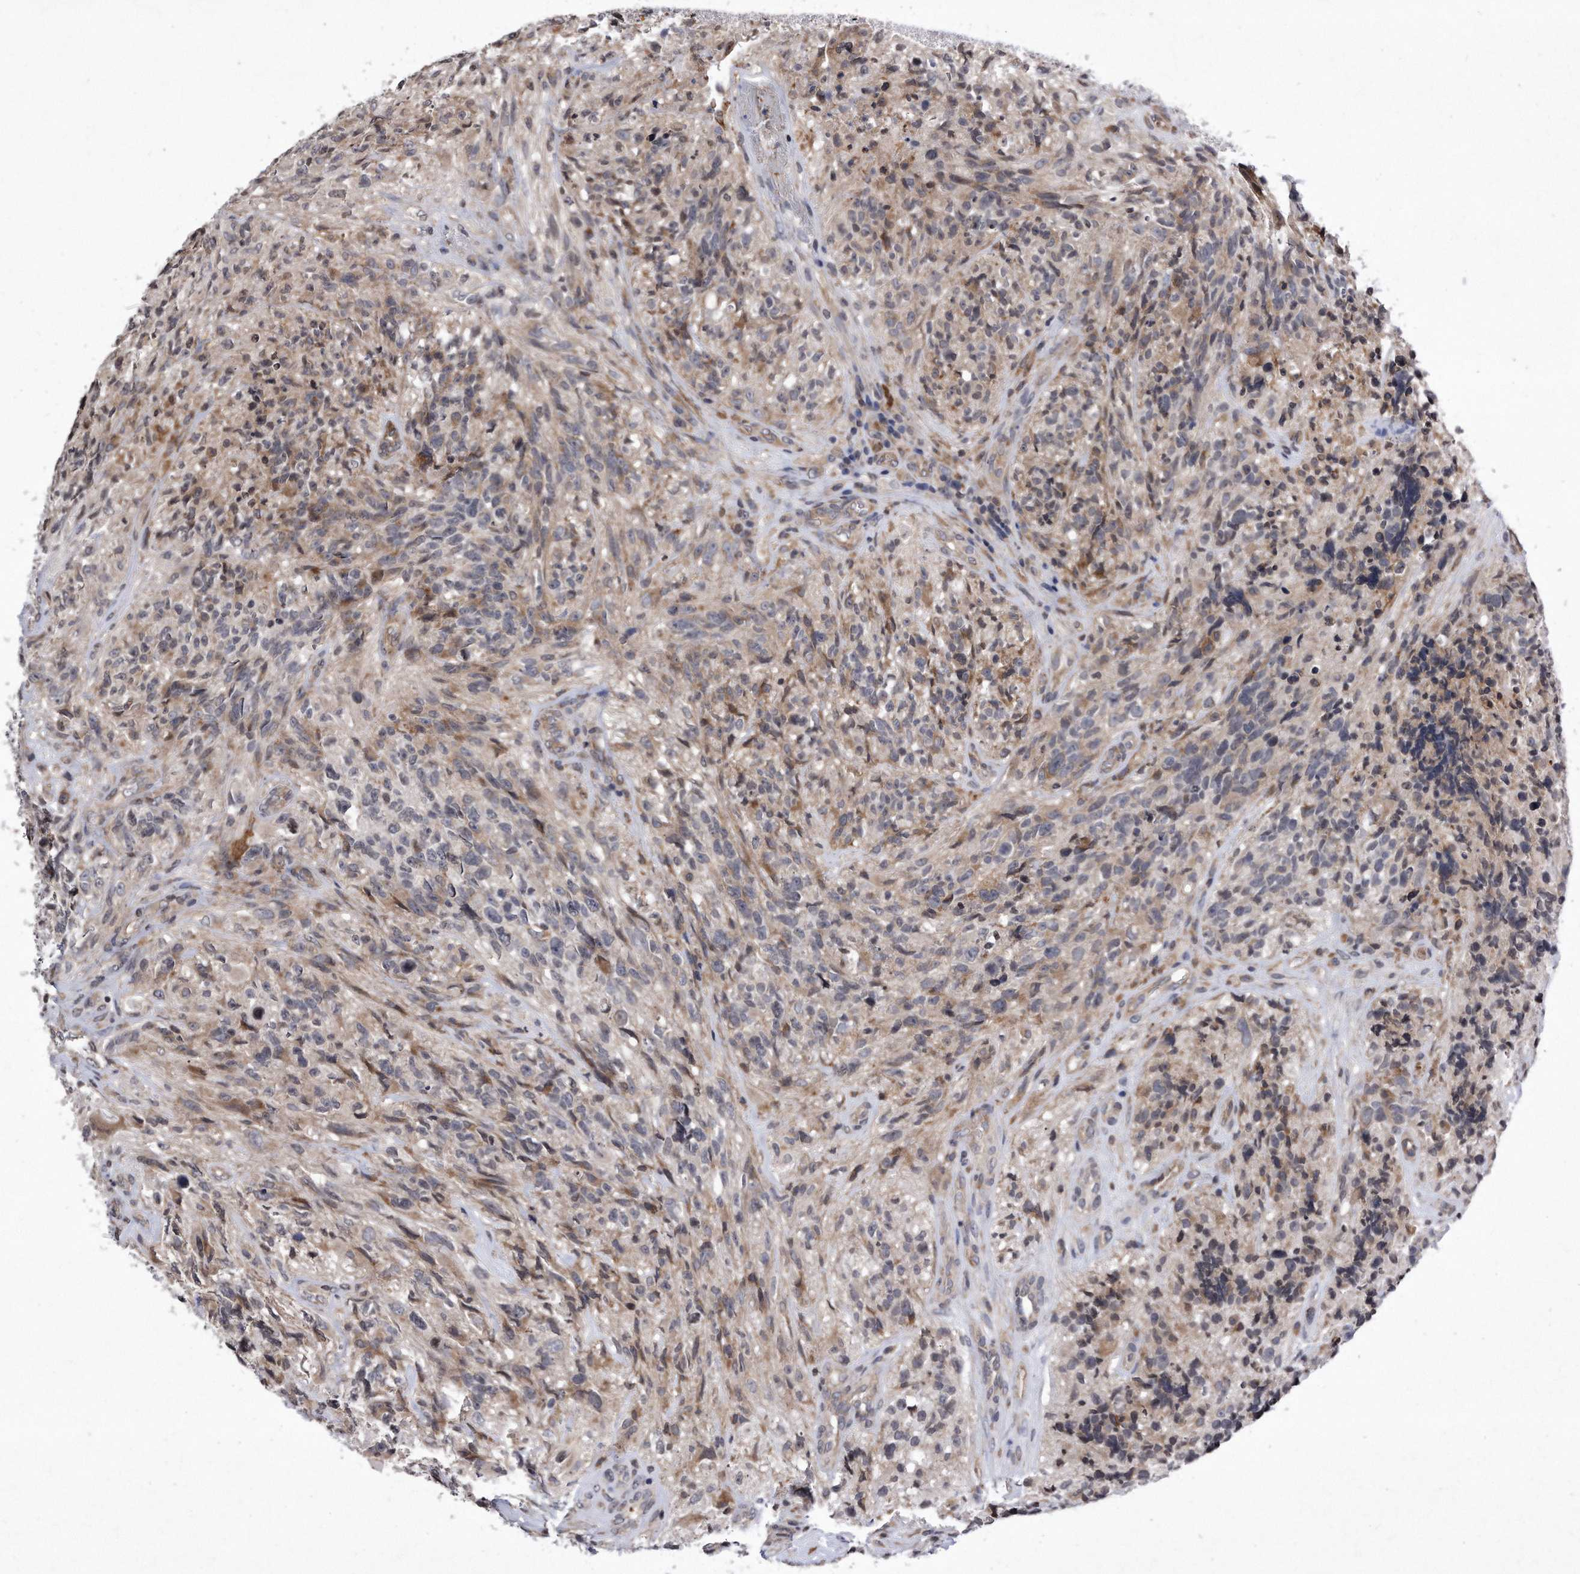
{"staining": {"intensity": "weak", "quantity": "<25%", "location": "cytoplasmic/membranous"}, "tissue": "glioma", "cell_type": "Tumor cells", "image_type": "cancer", "snomed": [{"axis": "morphology", "description": "Glioma, malignant, High grade"}, {"axis": "topography", "description": "Brain"}], "caption": "Protein analysis of malignant glioma (high-grade) shows no significant staining in tumor cells.", "gene": "DAB1", "patient": {"sex": "male", "age": 69}}